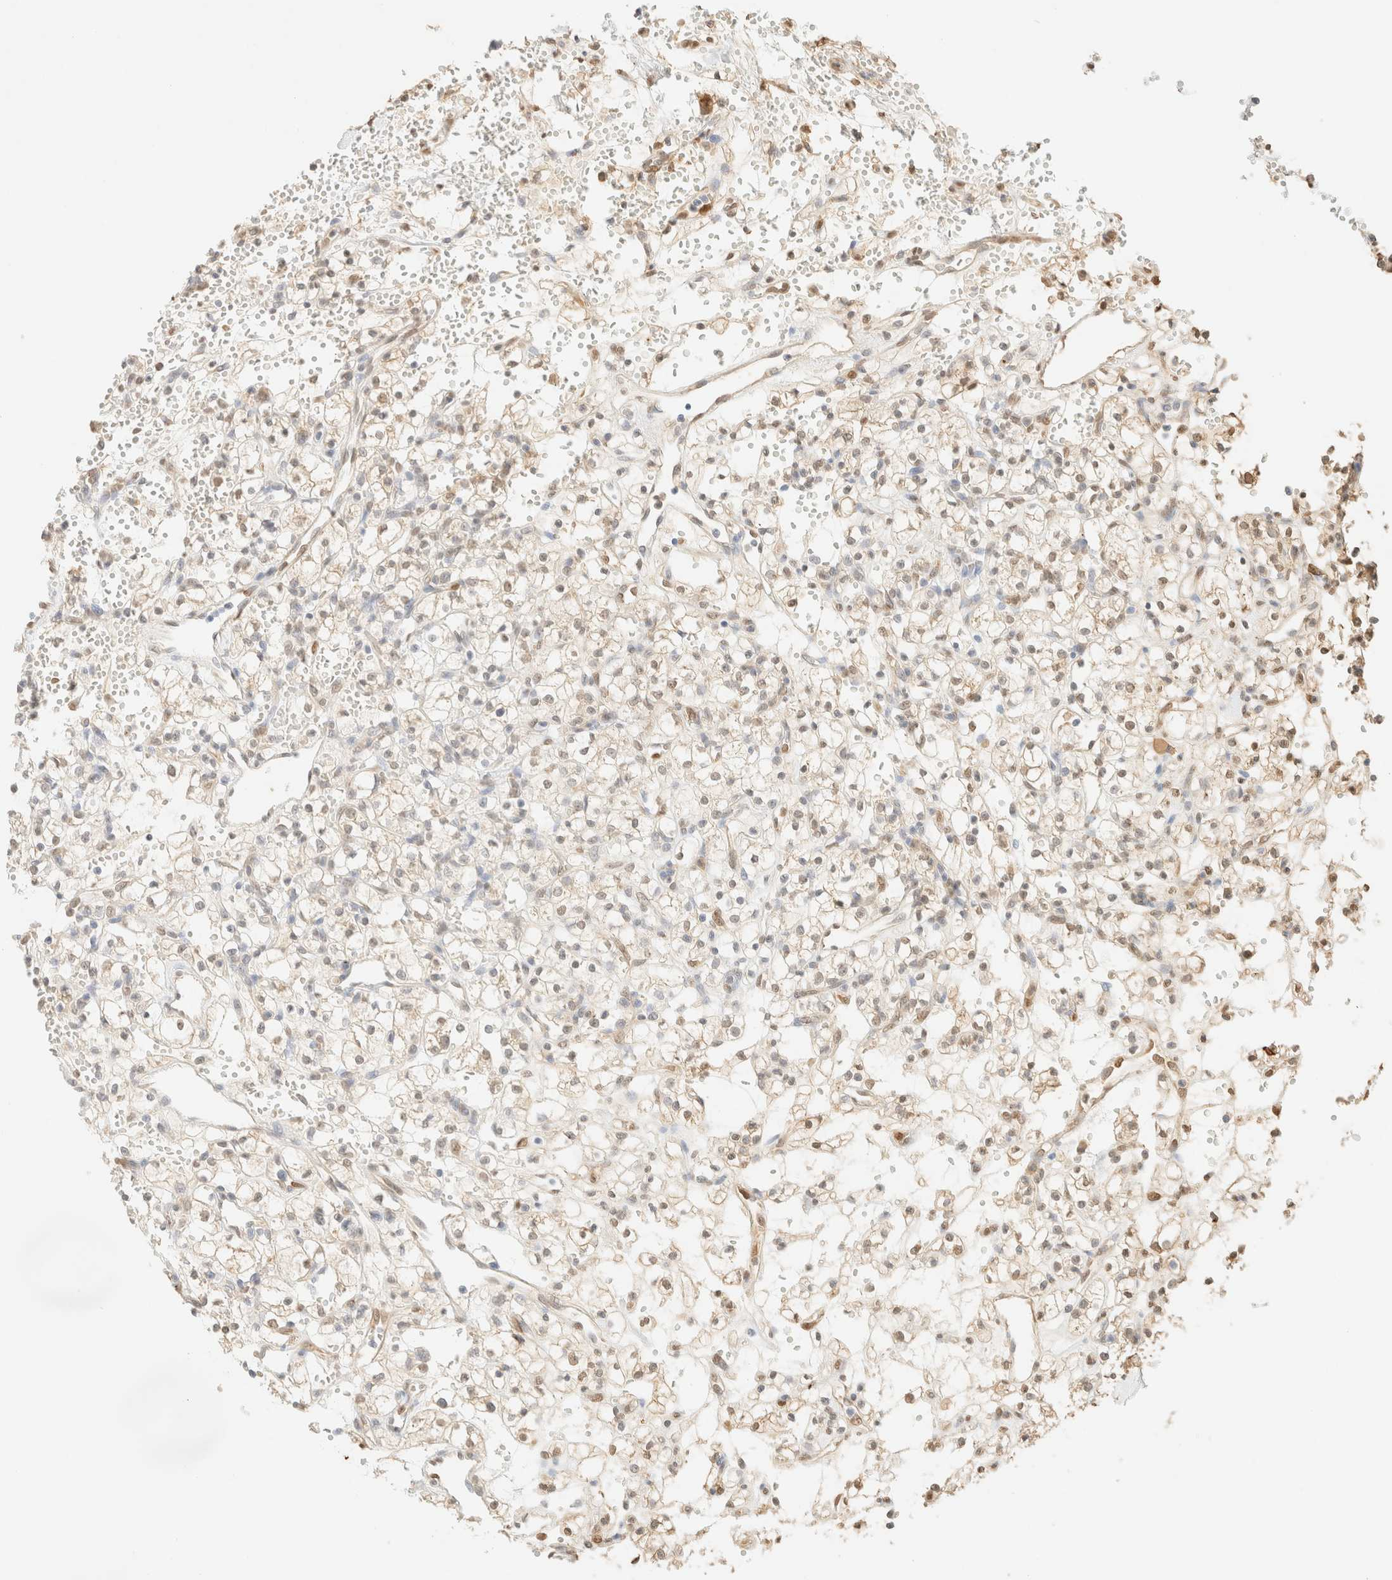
{"staining": {"intensity": "weak", "quantity": "25%-75%", "location": "nuclear"}, "tissue": "renal cancer", "cell_type": "Tumor cells", "image_type": "cancer", "snomed": [{"axis": "morphology", "description": "Adenocarcinoma, NOS"}, {"axis": "topography", "description": "Kidney"}], "caption": "A brown stain highlights weak nuclear expression of a protein in human renal adenocarcinoma tumor cells. (Stains: DAB in brown, nuclei in blue, Microscopy: brightfield microscopy at high magnification).", "gene": "S100A13", "patient": {"sex": "female", "age": 60}}